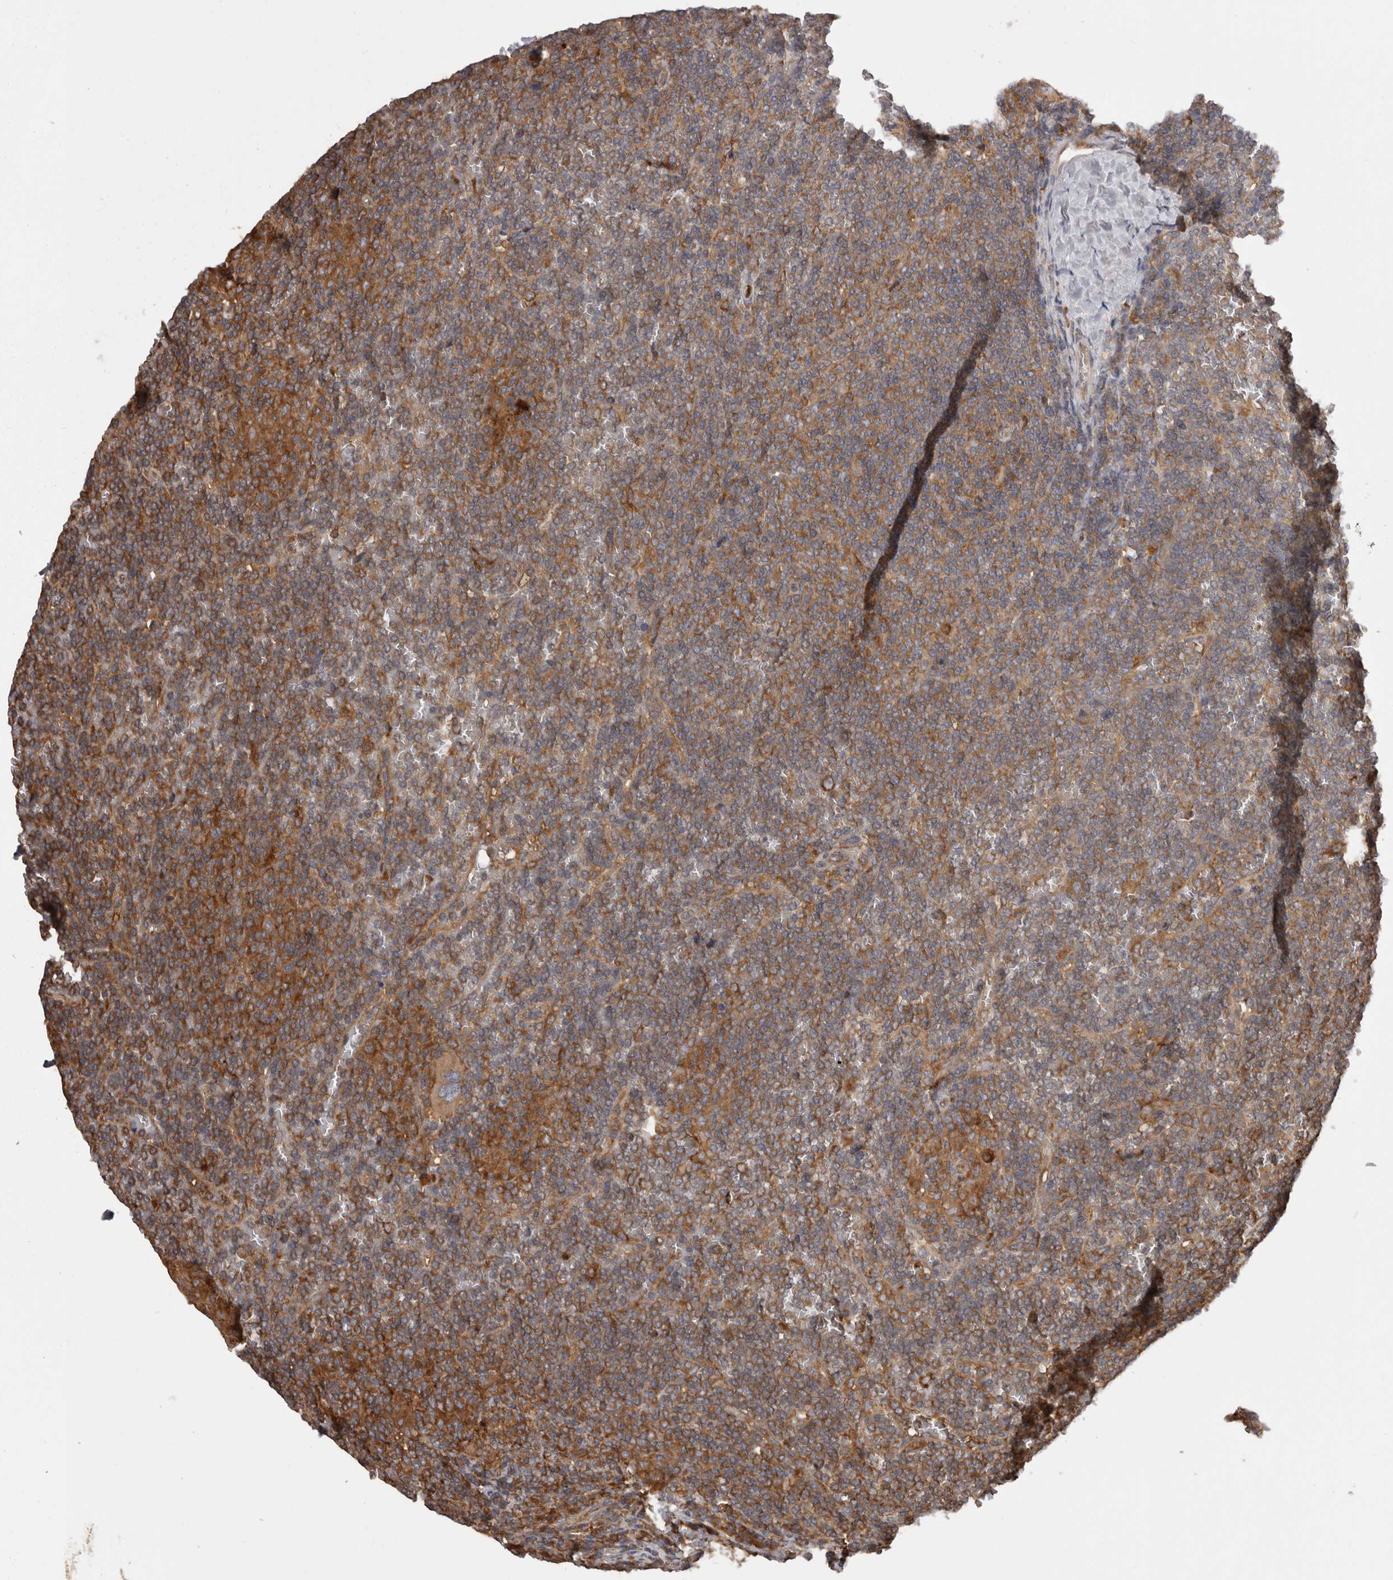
{"staining": {"intensity": "moderate", "quantity": ">75%", "location": "cytoplasmic/membranous"}, "tissue": "lymphoma", "cell_type": "Tumor cells", "image_type": "cancer", "snomed": [{"axis": "morphology", "description": "Malignant lymphoma, non-Hodgkin's type, Low grade"}, {"axis": "topography", "description": "Spleen"}], "caption": "A micrograph of human lymphoma stained for a protein shows moderate cytoplasmic/membranous brown staining in tumor cells.", "gene": "SMCR8", "patient": {"sex": "female", "age": 19}}